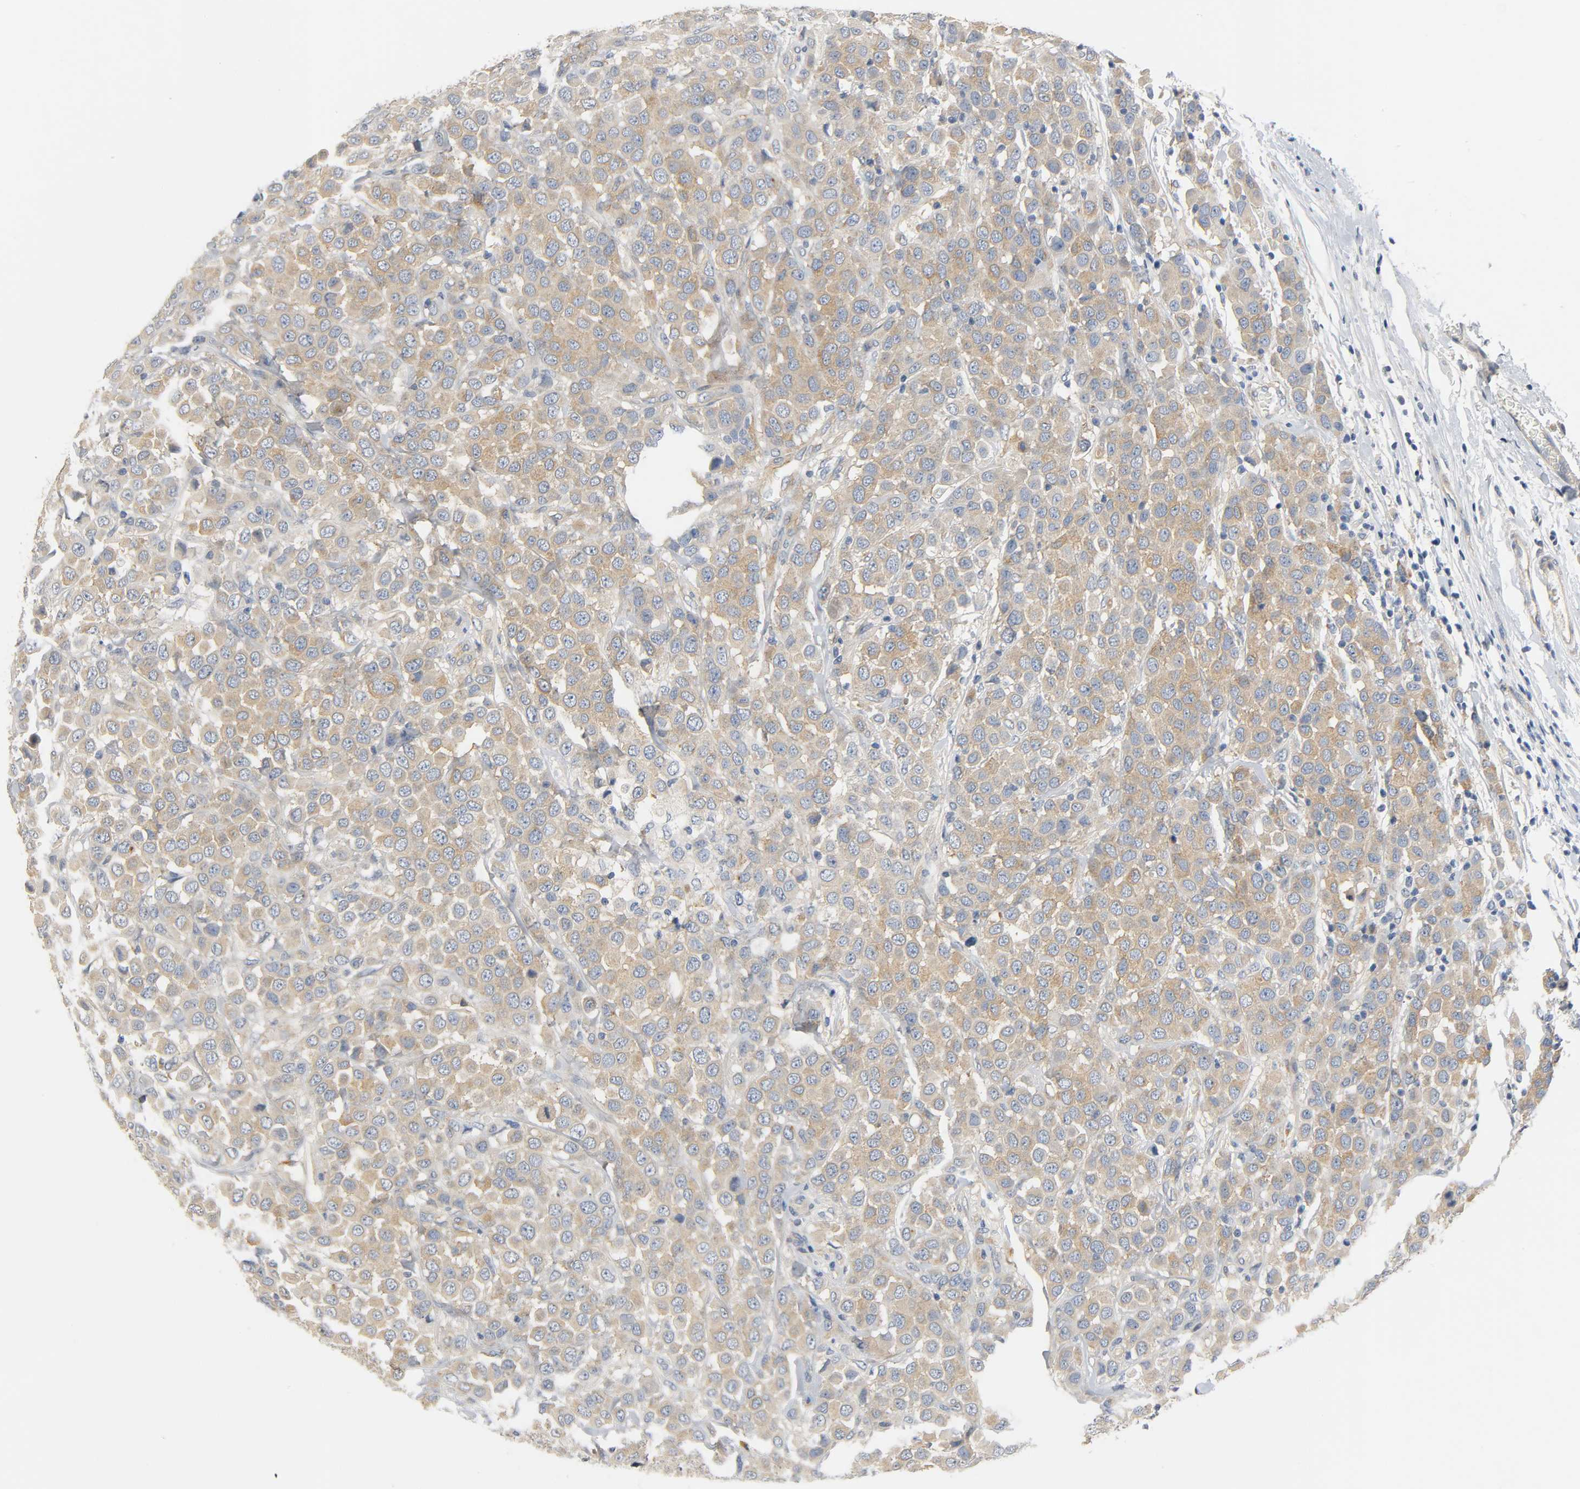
{"staining": {"intensity": "moderate", "quantity": ">75%", "location": "cytoplasmic/membranous"}, "tissue": "breast cancer", "cell_type": "Tumor cells", "image_type": "cancer", "snomed": [{"axis": "morphology", "description": "Duct carcinoma"}, {"axis": "topography", "description": "Breast"}], "caption": "Protein positivity by immunohistochemistry (IHC) displays moderate cytoplasmic/membranous expression in approximately >75% of tumor cells in invasive ductal carcinoma (breast). Immunohistochemistry stains the protein of interest in brown and the nuclei are stained blue.", "gene": "ARPC1A", "patient": {"sex": "female", "age": 61}}